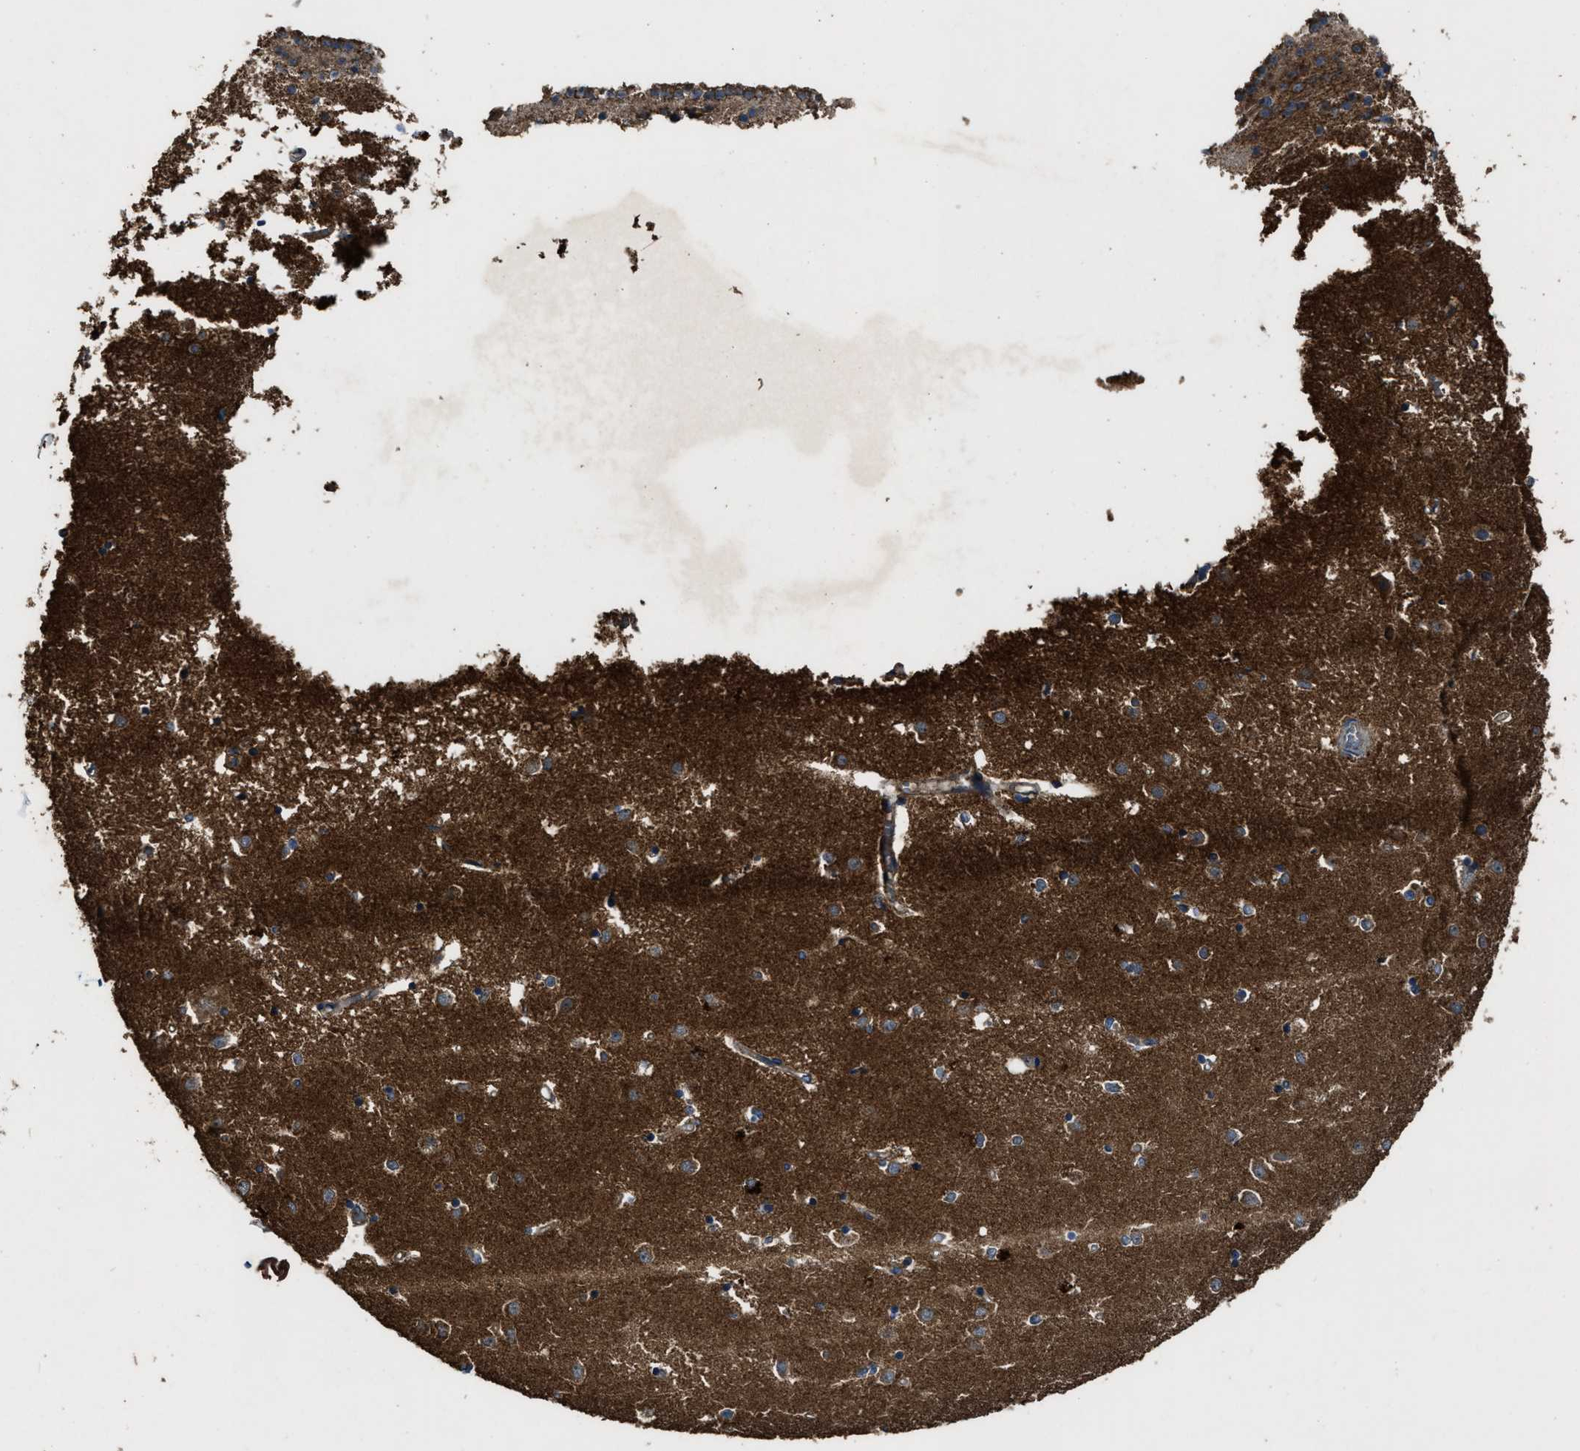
{"staining": {"intensity": "moderate", "quantity": "25%-75%", "location": "cytoplasmic/membranous"}, "tissue": "caudate", "cell_type": "Glial cells", "image_type": "normal", "snomed": [{"axis": "morphology", "description": "Normal tissue, NOS"}, {"axis": "topography", "description": "Lateral ventricle wall"}], "caption": "Protein analysis of benign caudate demonstrates moderate cytoplasmic/membranous positivity in approximately 25%-75% of glial cells. The protein of interest is stained brown, and the nuclei are stained in blue (DAB (3,3'-diaminobenzidine) IHC with brightfield microscopy, high magnification).", "gene": "MAP3K8", "patient": {"sex": "male", "age": 45}}